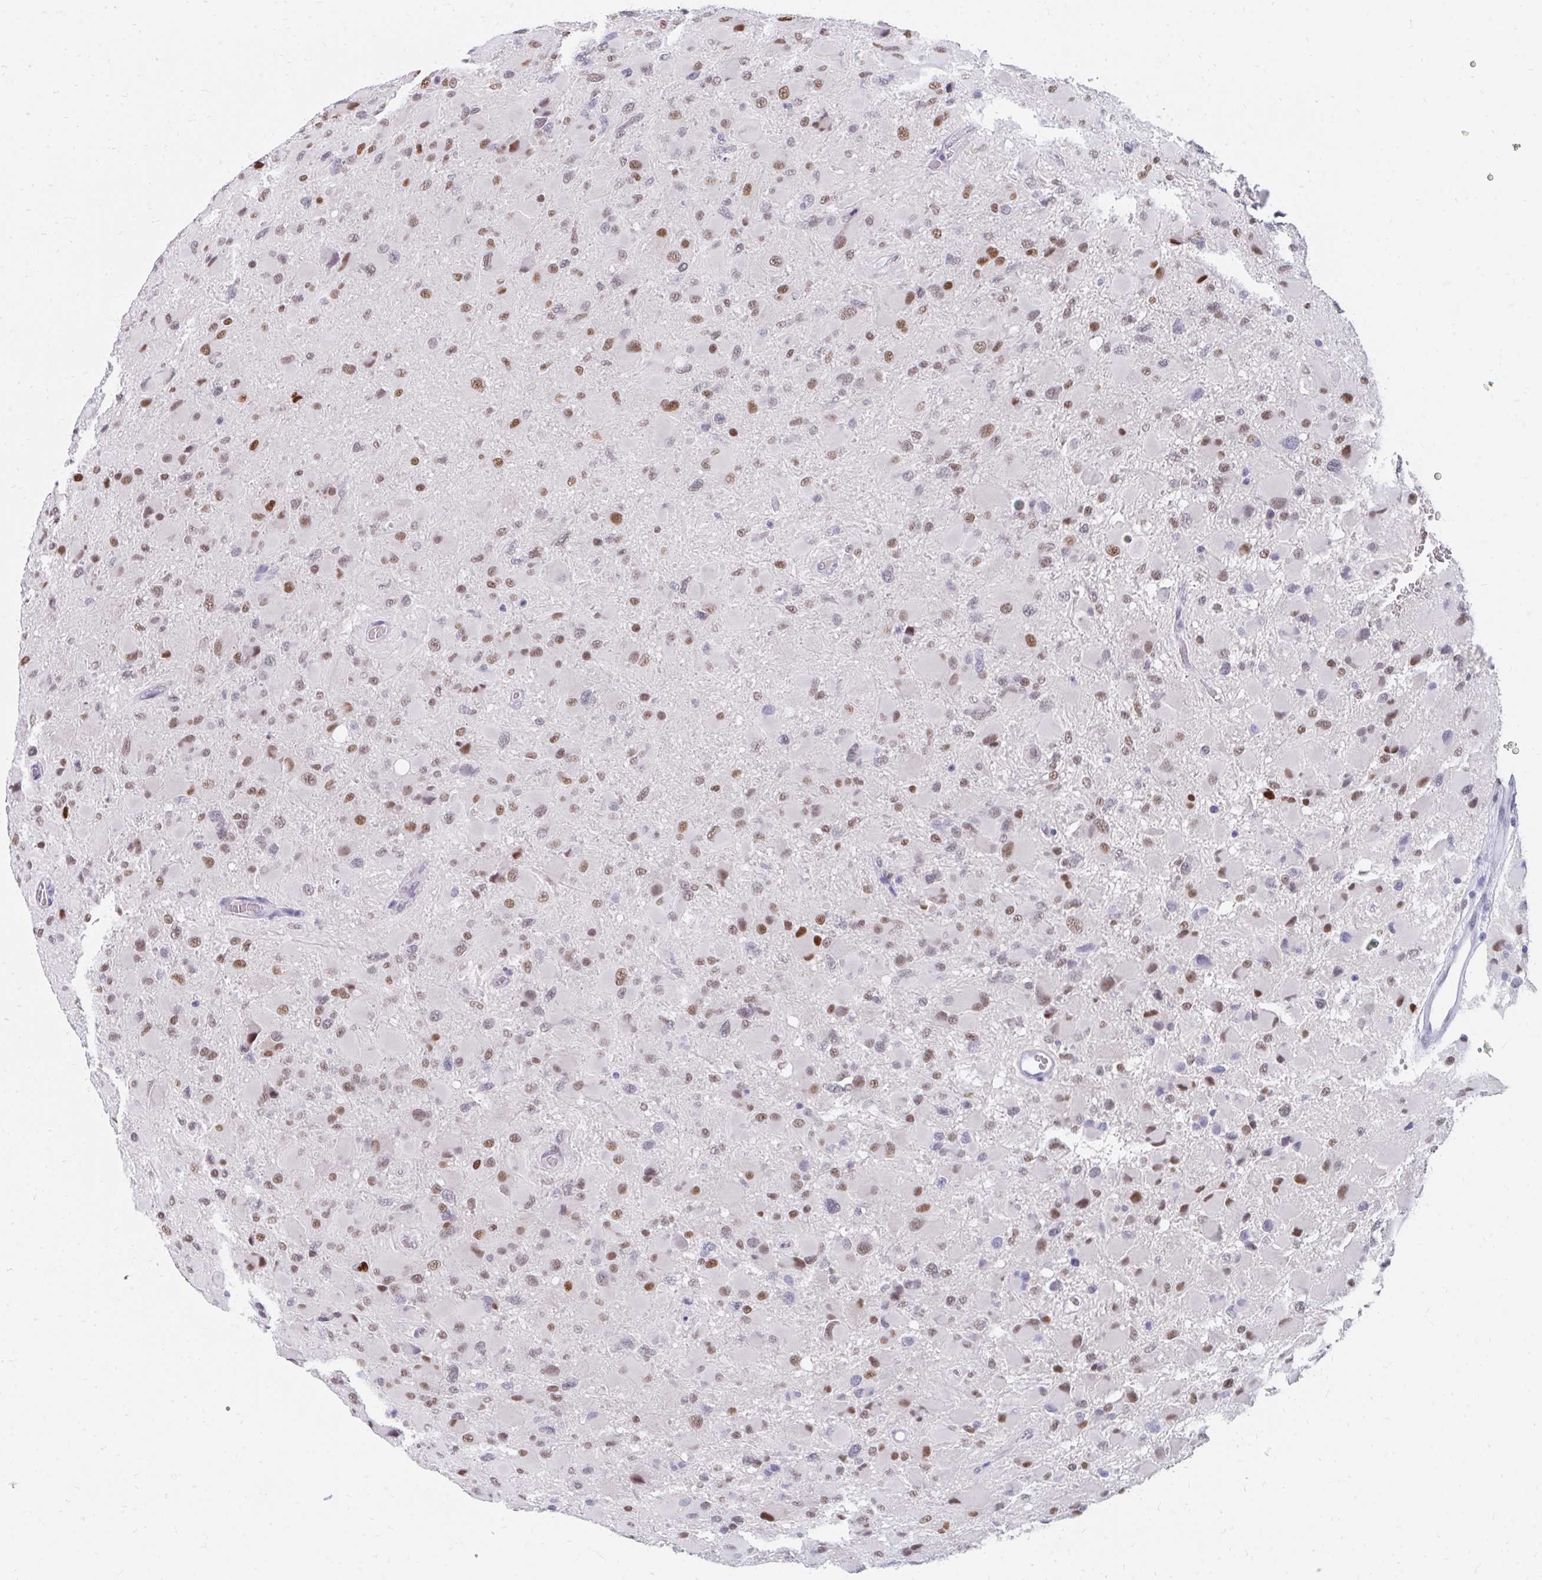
{"staining": {"intensity": "moderate", "quantity": "25%-75%", "location": "nuclear"}, "tissue": "glioma", "cell_type": "Tumor cells", "image_type": "cancer", "snomed": [{"axis": "morphology", "description": "Glioma, malignant, High grade"}, {"axis": "topography", "description": "Cerebral cortex"}], "caption": "Immunohistochemistry (IHC) of human glioma displays medium levels of moderate nuclear positivity in approximately 25%-75% of tumor cells. (DAB IHC with brightfield microscopy, high magnification).", "gene": "PLK3", "patient": {"sex": "female", "age": 36}}